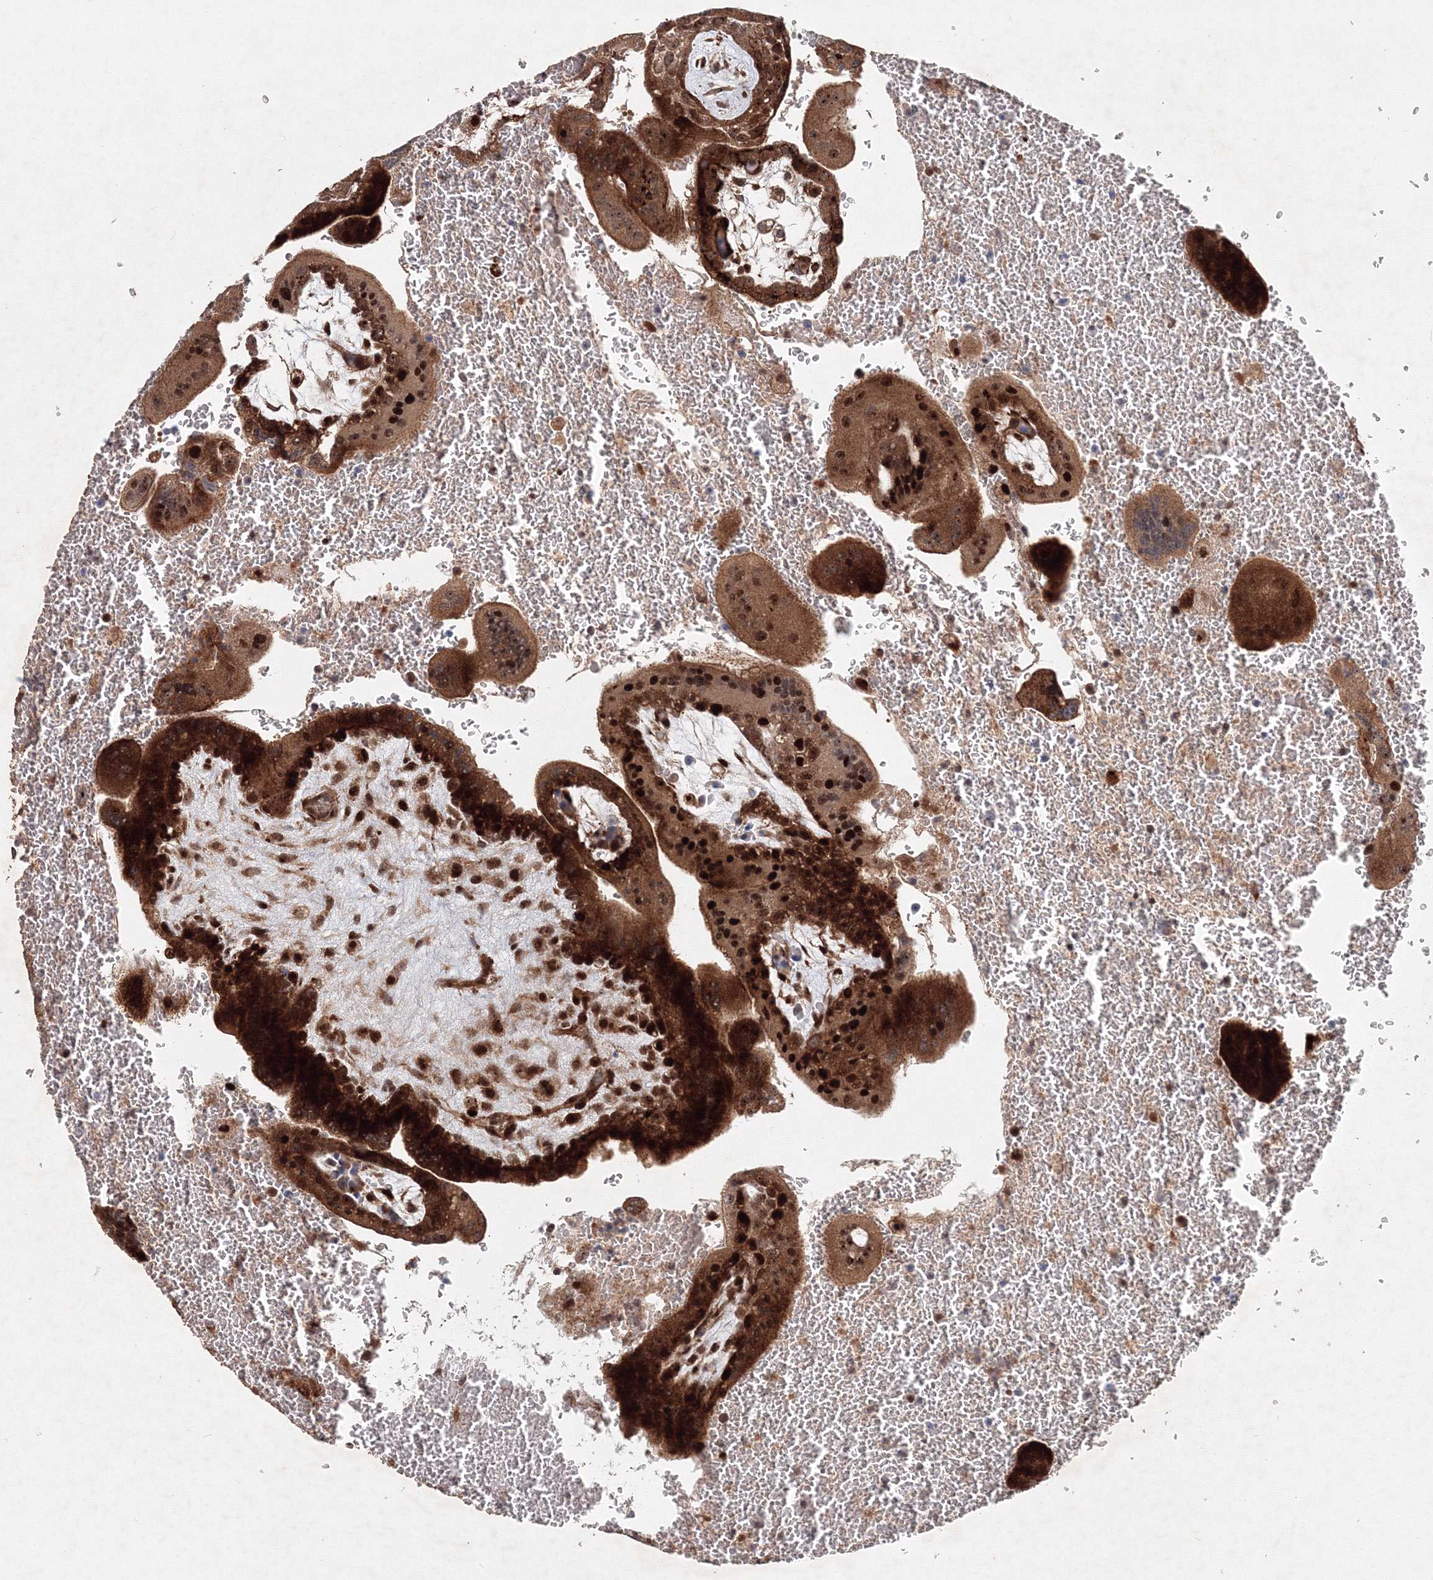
{"staining": {"intensity": "strong", "quantity": ">75%", "location": "cytoplasmic/membranous,nuclear"}, "tissue": "placenta", "cell_type": "Trophoblastic cells", "image_type": "normal", "snomed": [{"axis": "morphology", "description": "Normal tissue, NOS"}, {"axis": "topography", "description": "Placenta"}], "caption": "Immunohistochemical staining of normal human placenta exhibits high levels of strong cytoplasmic/membranous,nuclear staining in approximately >75% of trophoblastic cells.", "gene": "ANKAR", "patient": {"sex": "female", "age": 35}}